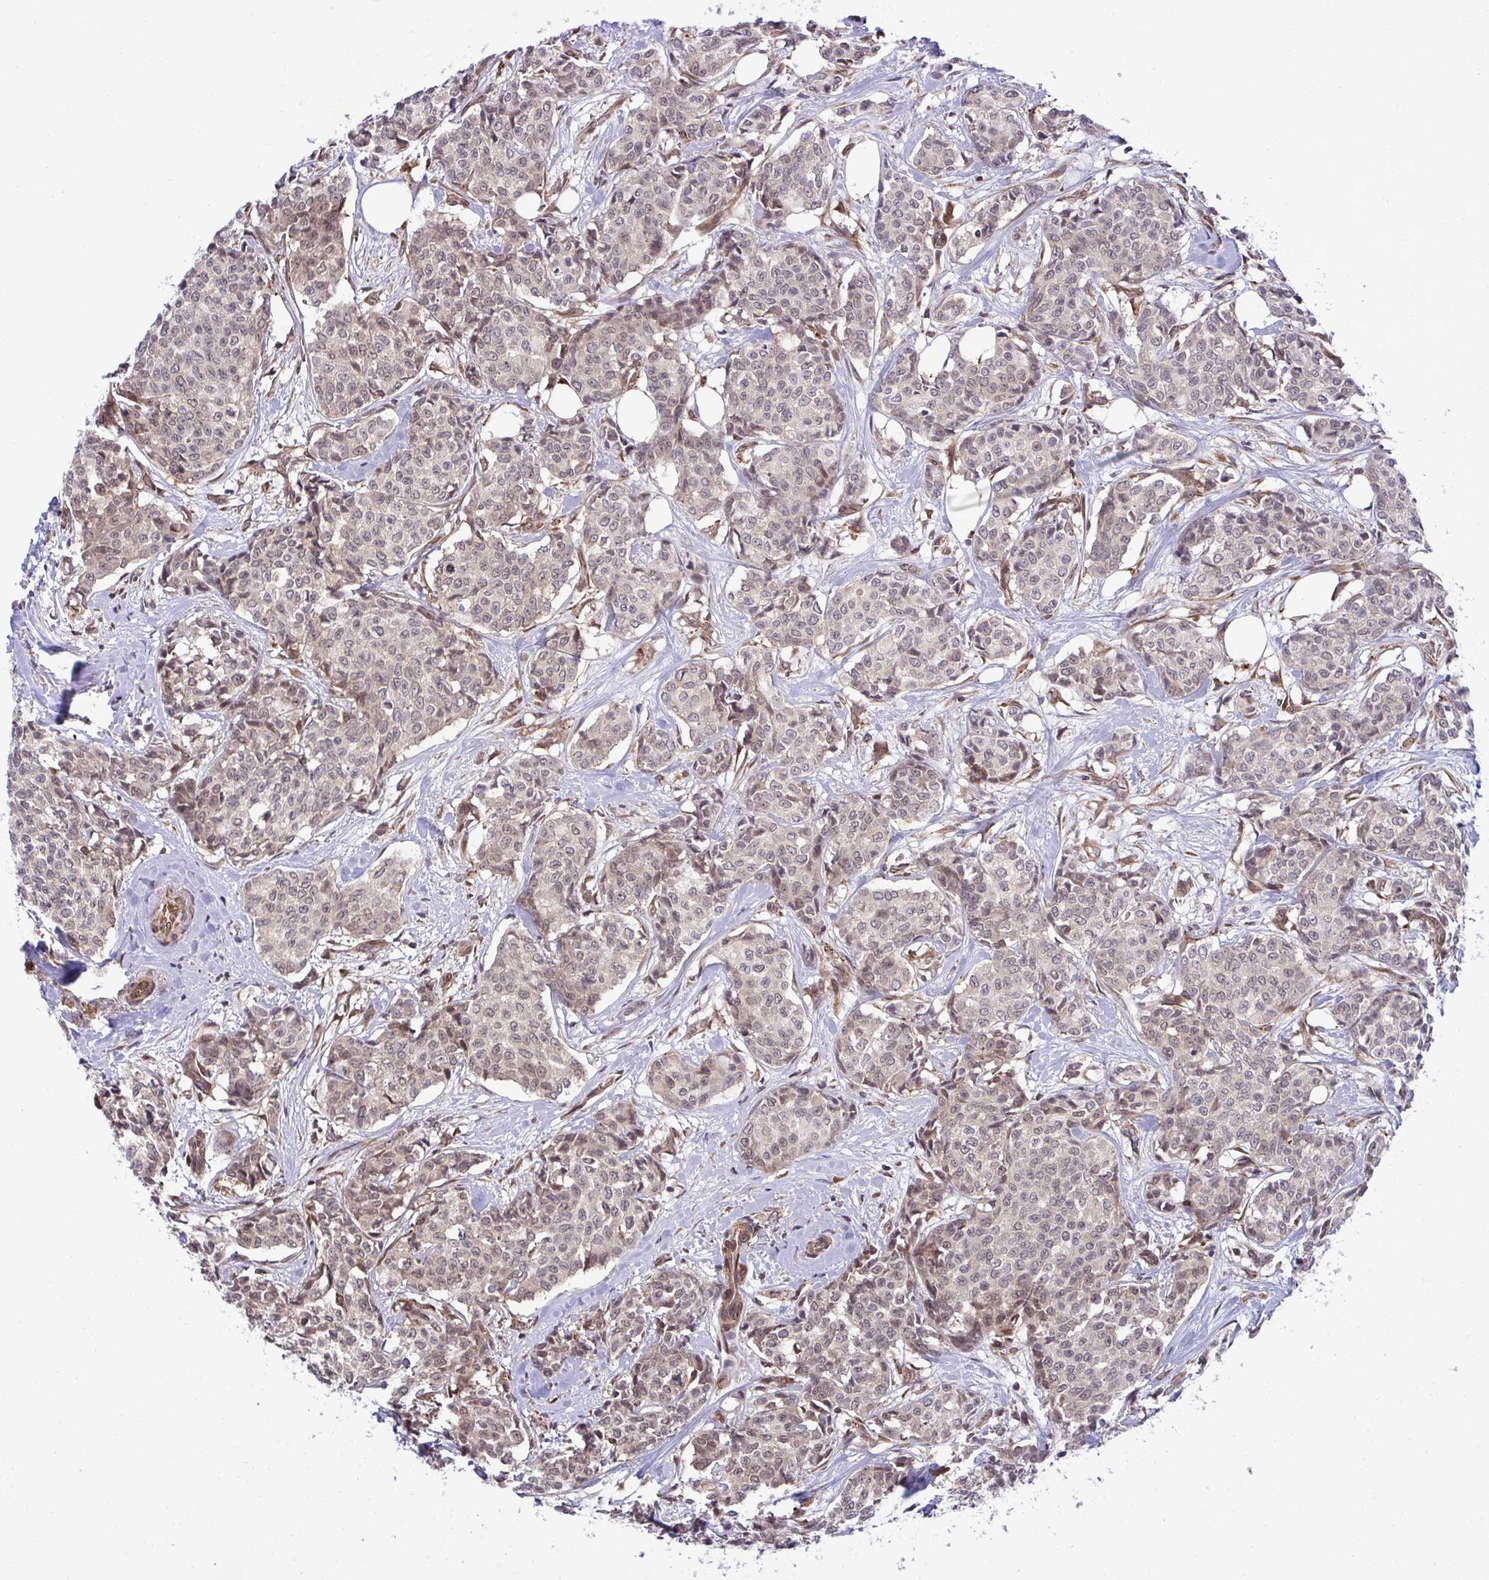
{"staining": {"intensity": "weak", "quantity": "25%-75%", "location": "cytoplasmic/membranous,nuclear"}, "tissue": "breast cancer", "cell_type": "Tumor cells", "image_type": "cancer", "snomed": [{"axis": "morphology", "description": "Duct carcinoma"}, {"axis": "topography", "description": "Breast"}], "caption": "Immunohistochemical staining of human breast intraductal carcinoma exhibits low levels of weak cytoplasmic/membranous and nuclear protein positivity in approximately 25%-75% of tumor cells. The protein is shown in brown color, while the nuclei are stained blue.", "gene": "RPS15", "patient": {"sex": "female", "age": 91}}